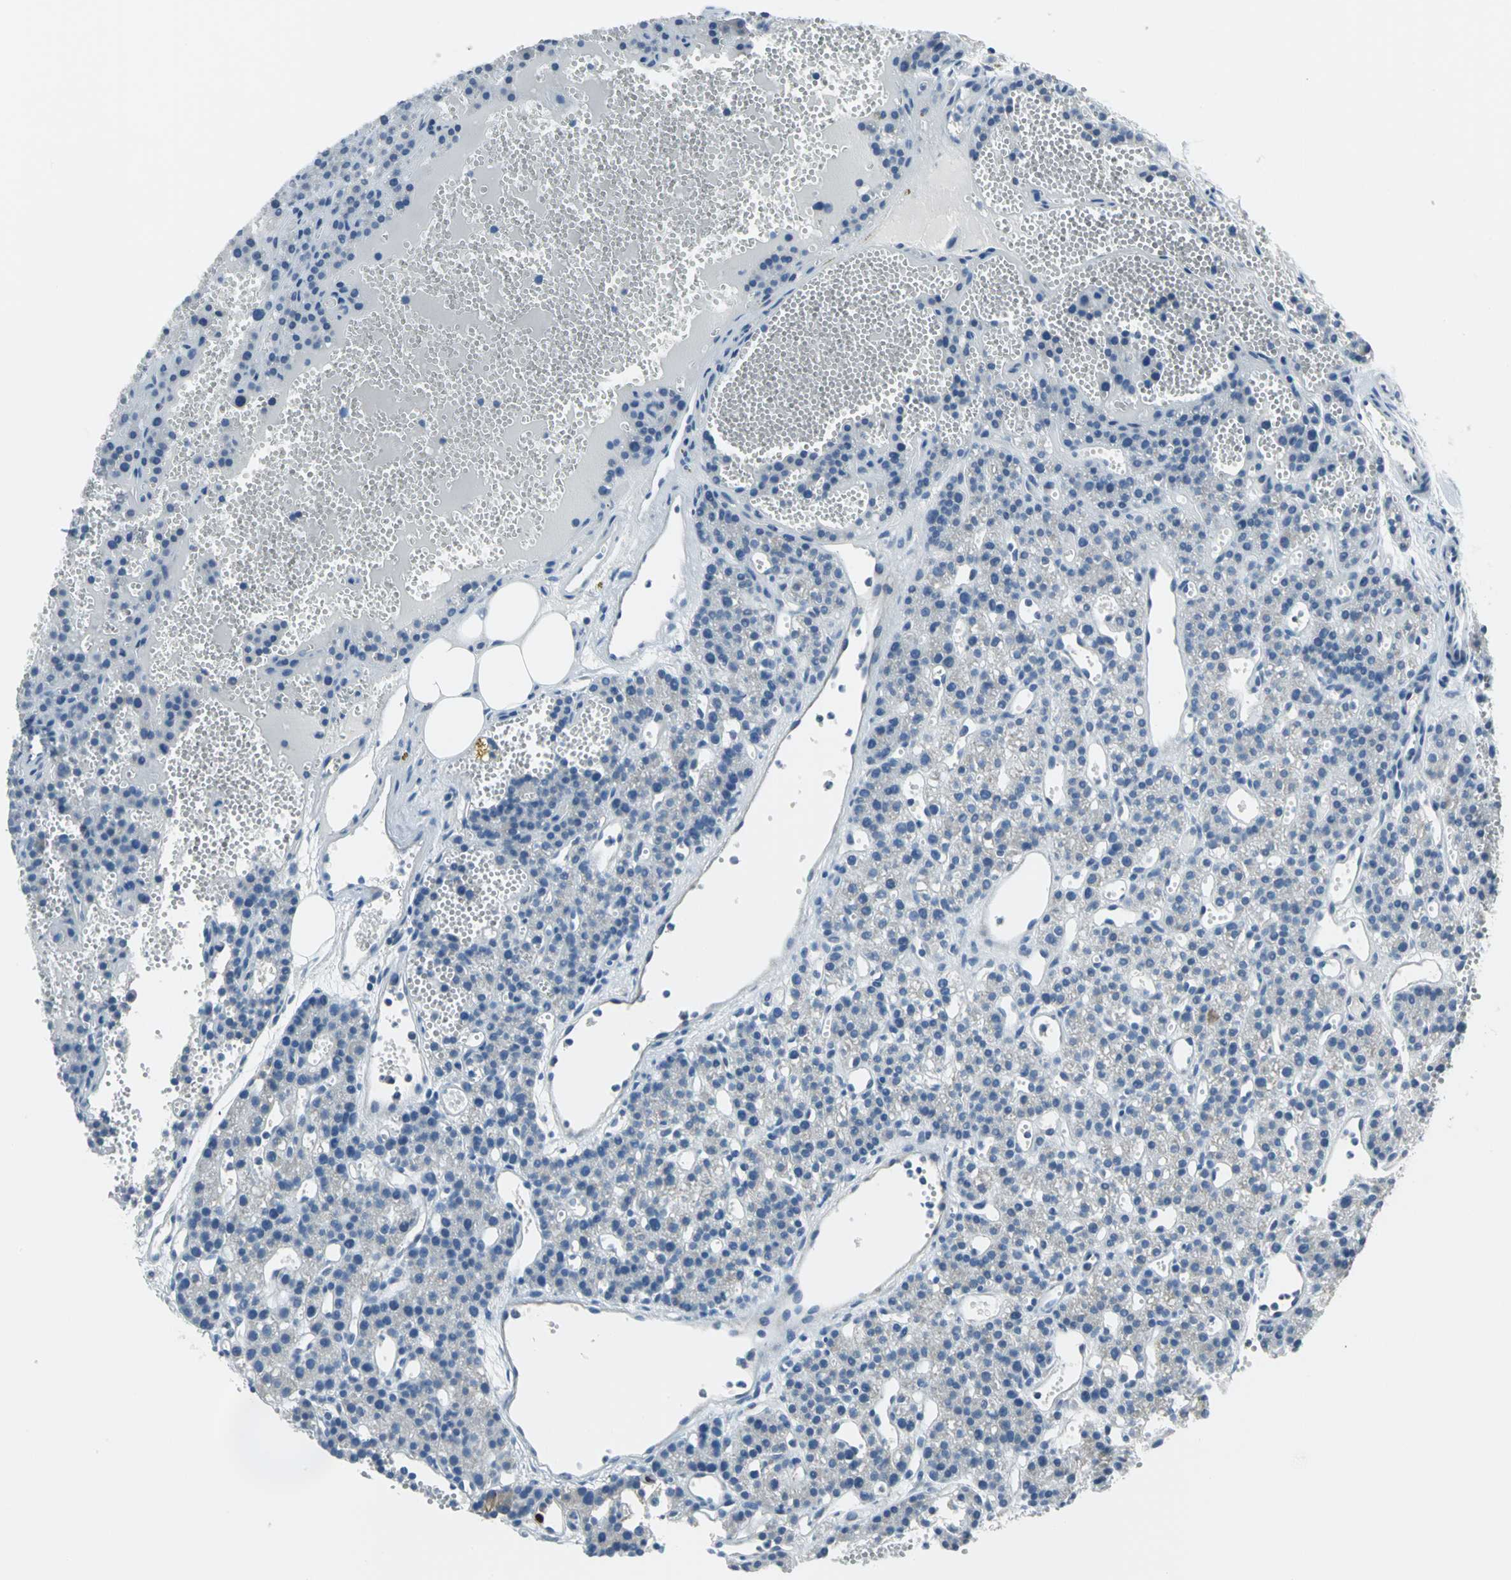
{"staining": {"intensity": "negative", "quantity": "none", "location": "none"}, "tissue": "parathyroid gland", "cell_type": "Glandular cells", "image_type": "normal", "snomed": [{"axis": "morphology", "description": "Normal tissue, NOS"}, {"axis": "topography", "description": "Parathyroid gland"}], "caption": "Image shows no protein positivity in glandular cells of benign parathyroid gland.", "gene": "ALOX15", "patient": {"sex": "male", "age": 25}}